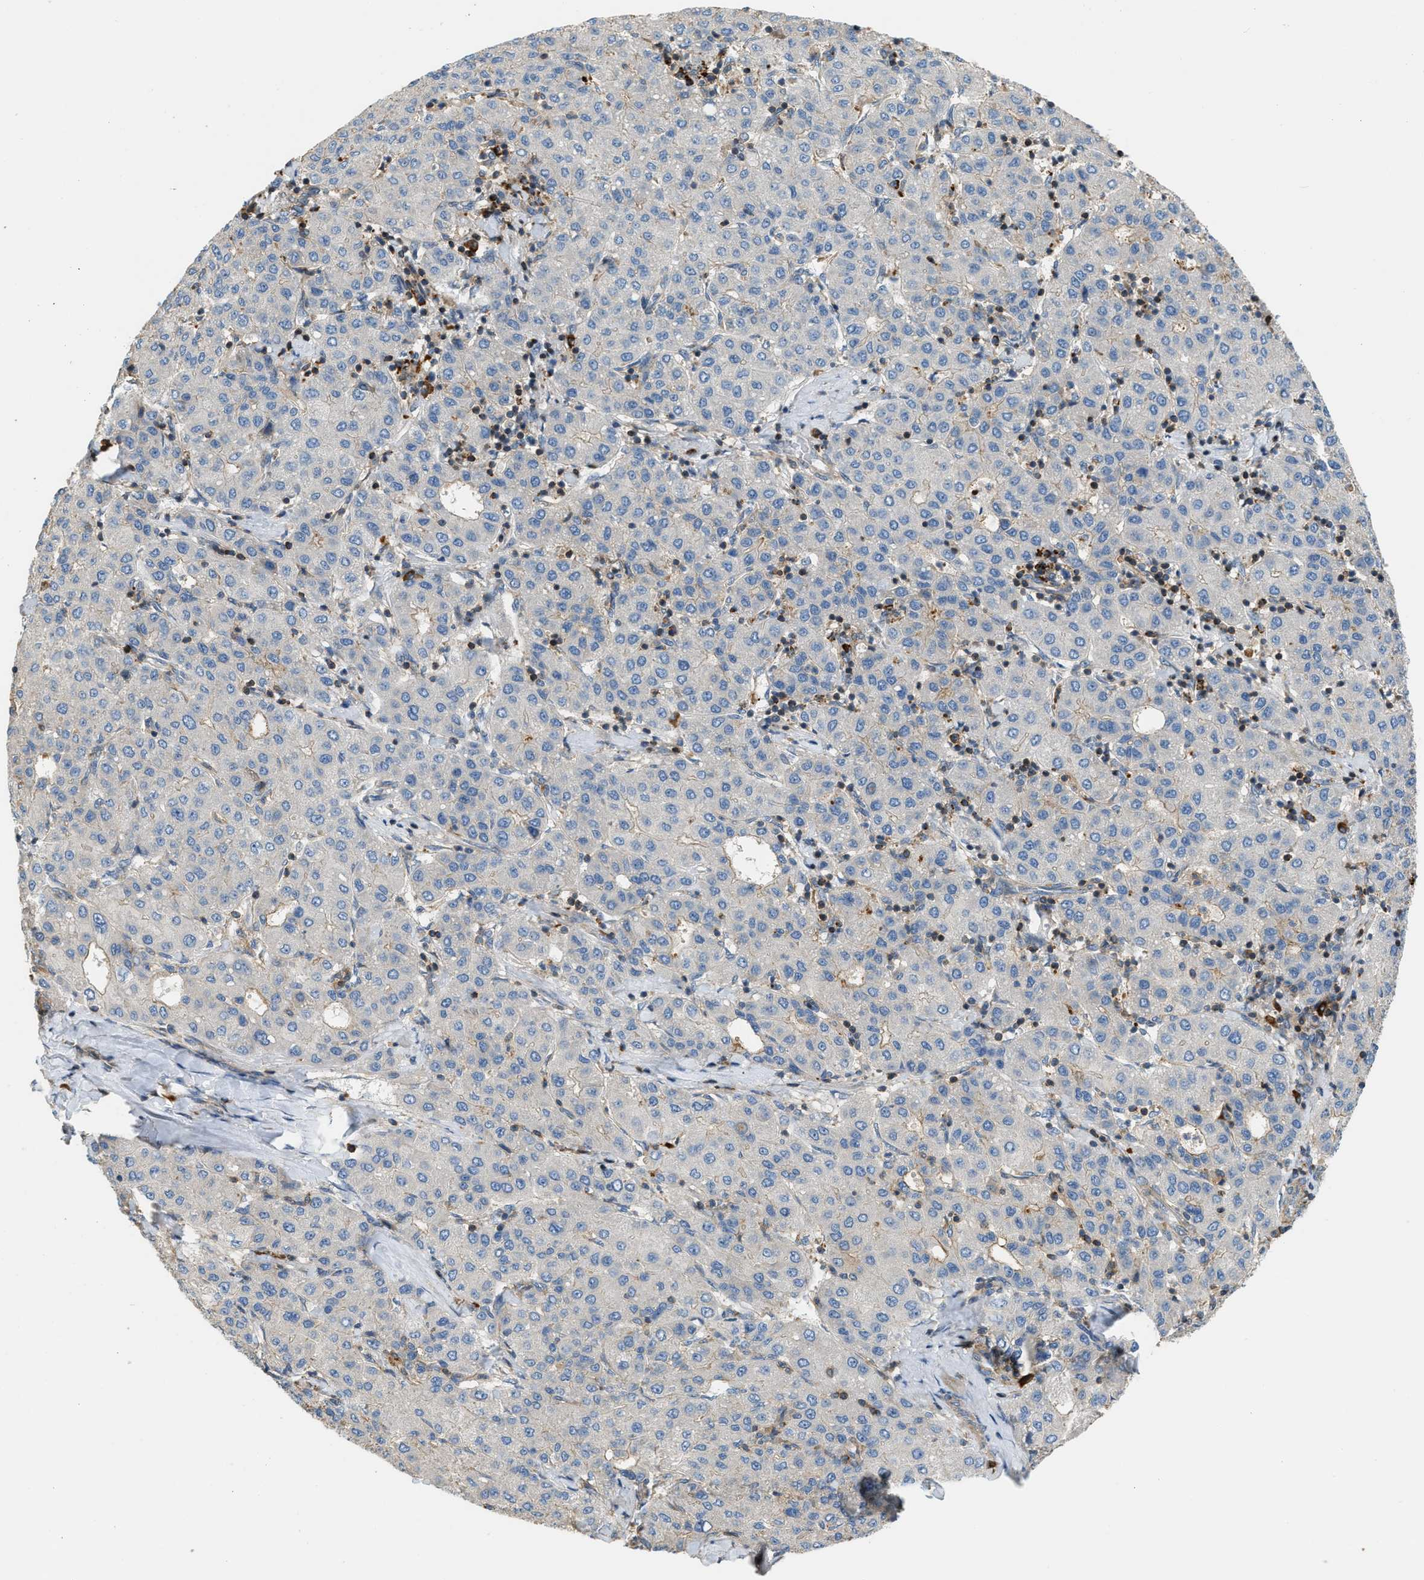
{"staining": {"intensity": "negative", "quantity": "none", "location": "none"}, "tissue": "liver cancer", "cell_type": "Tumor cells", "image_type": "cancer", "snomed": [{"axis": "morphology", "description": "Carcinoma, Hepatocellular, NOS"}, {"axis": "topography", "description": "Liver"}], "caption": "There is no significant expression in tumor cells of liver hepatocellular carcinoma.", "gene": "BTN3A2", "patient": {"sex": "male", "age": 65}}